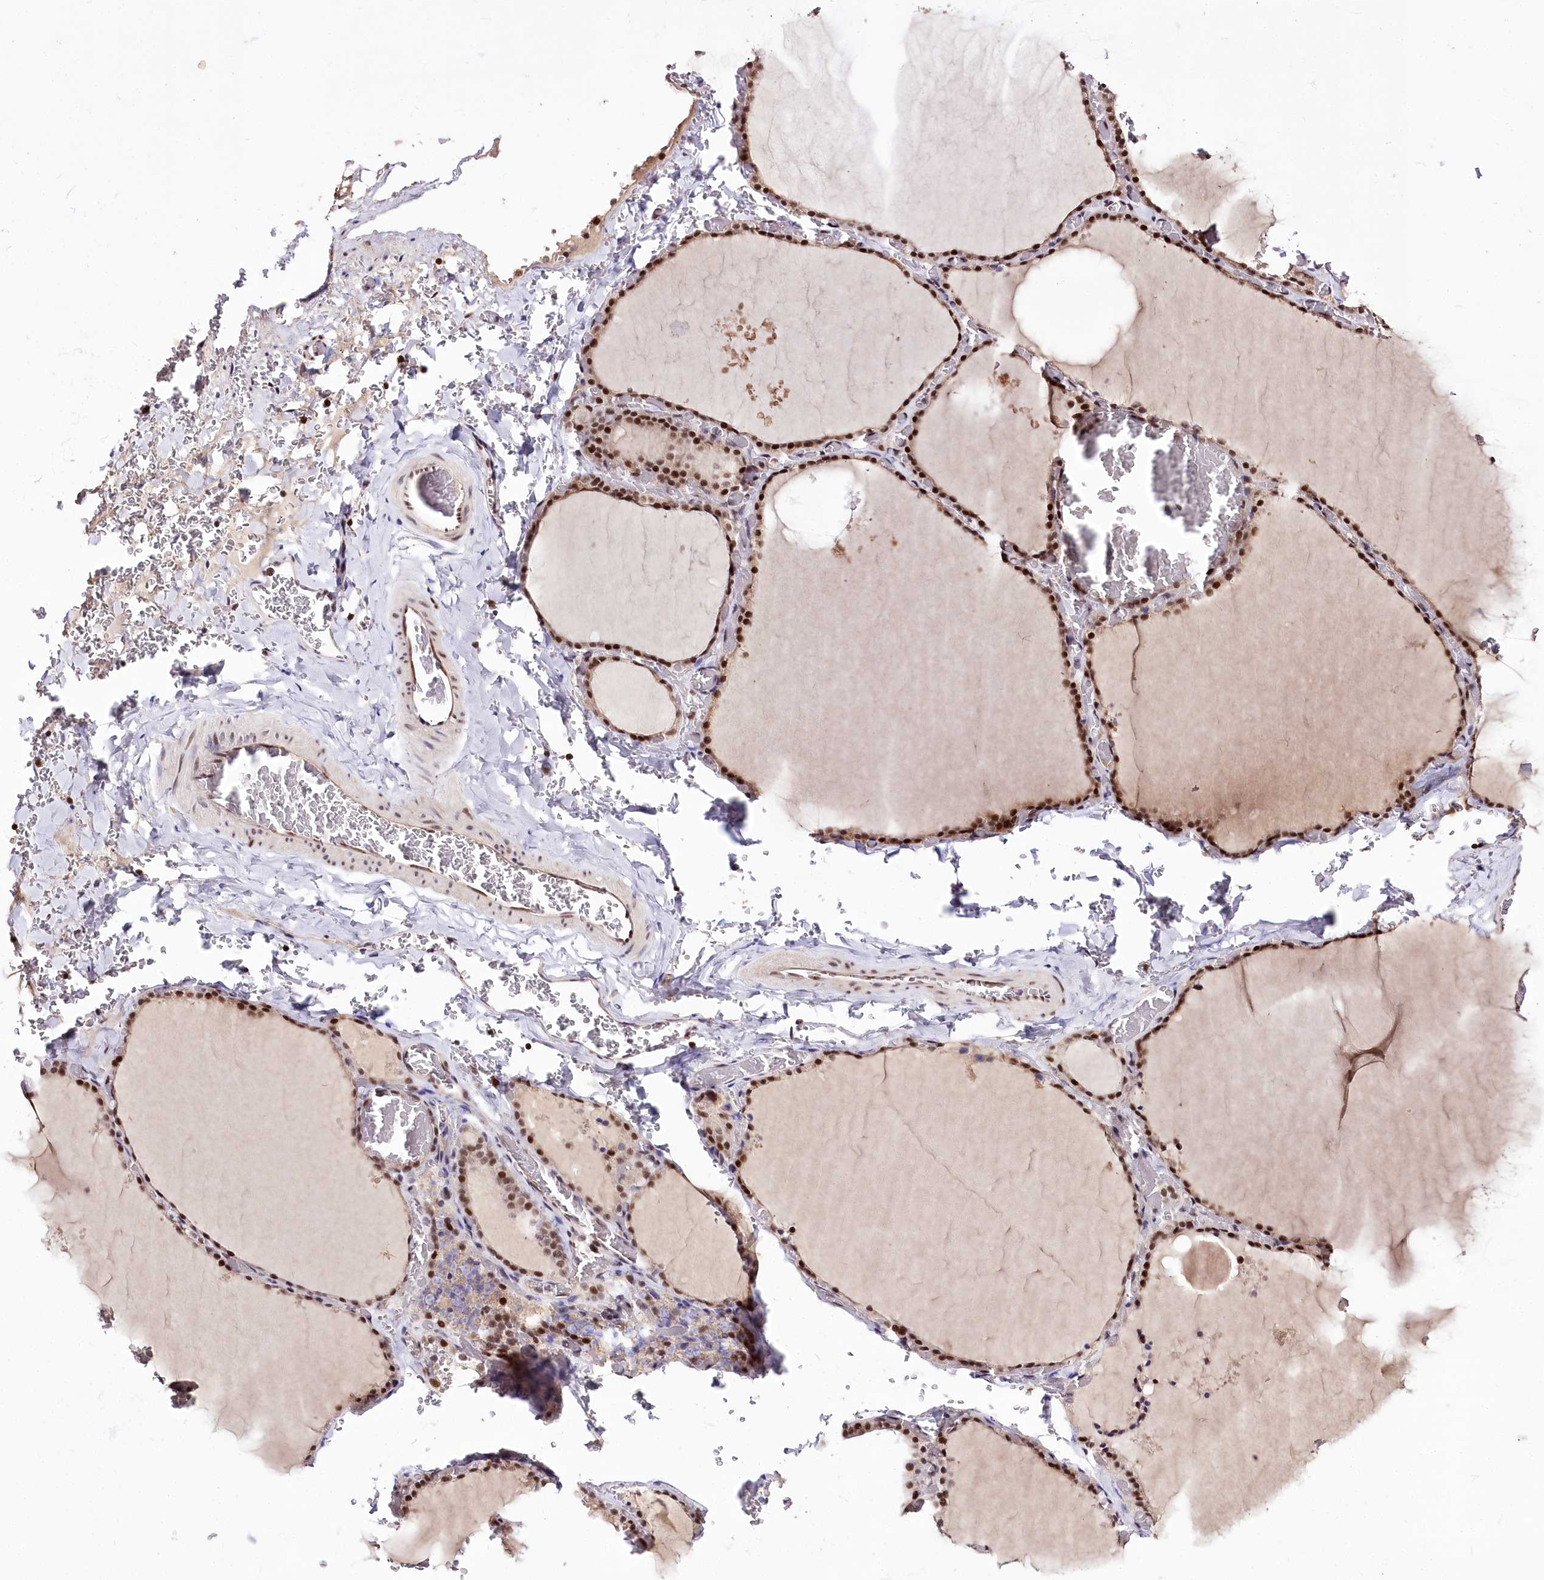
{"staining": {"intensity": "strong", "quantity": ">75%", "location": "nuclear"}, "tissue": "thyroid gland", "cell_type": "Glandular cells", "image_type": "normal", "snomed": [{"axis": "morphology", "description": "Normal tissue, NOS"}, {"axis": "topography", "description": "Thyroid gland"}], "caption": "About >75% of glandular cells in benign human thyroid gland display strong nuclear protein positivity as visualized by brown immunohistochemical staining.", "gene": "POLA2", "patient": {"sex": "female", "age": 39}}